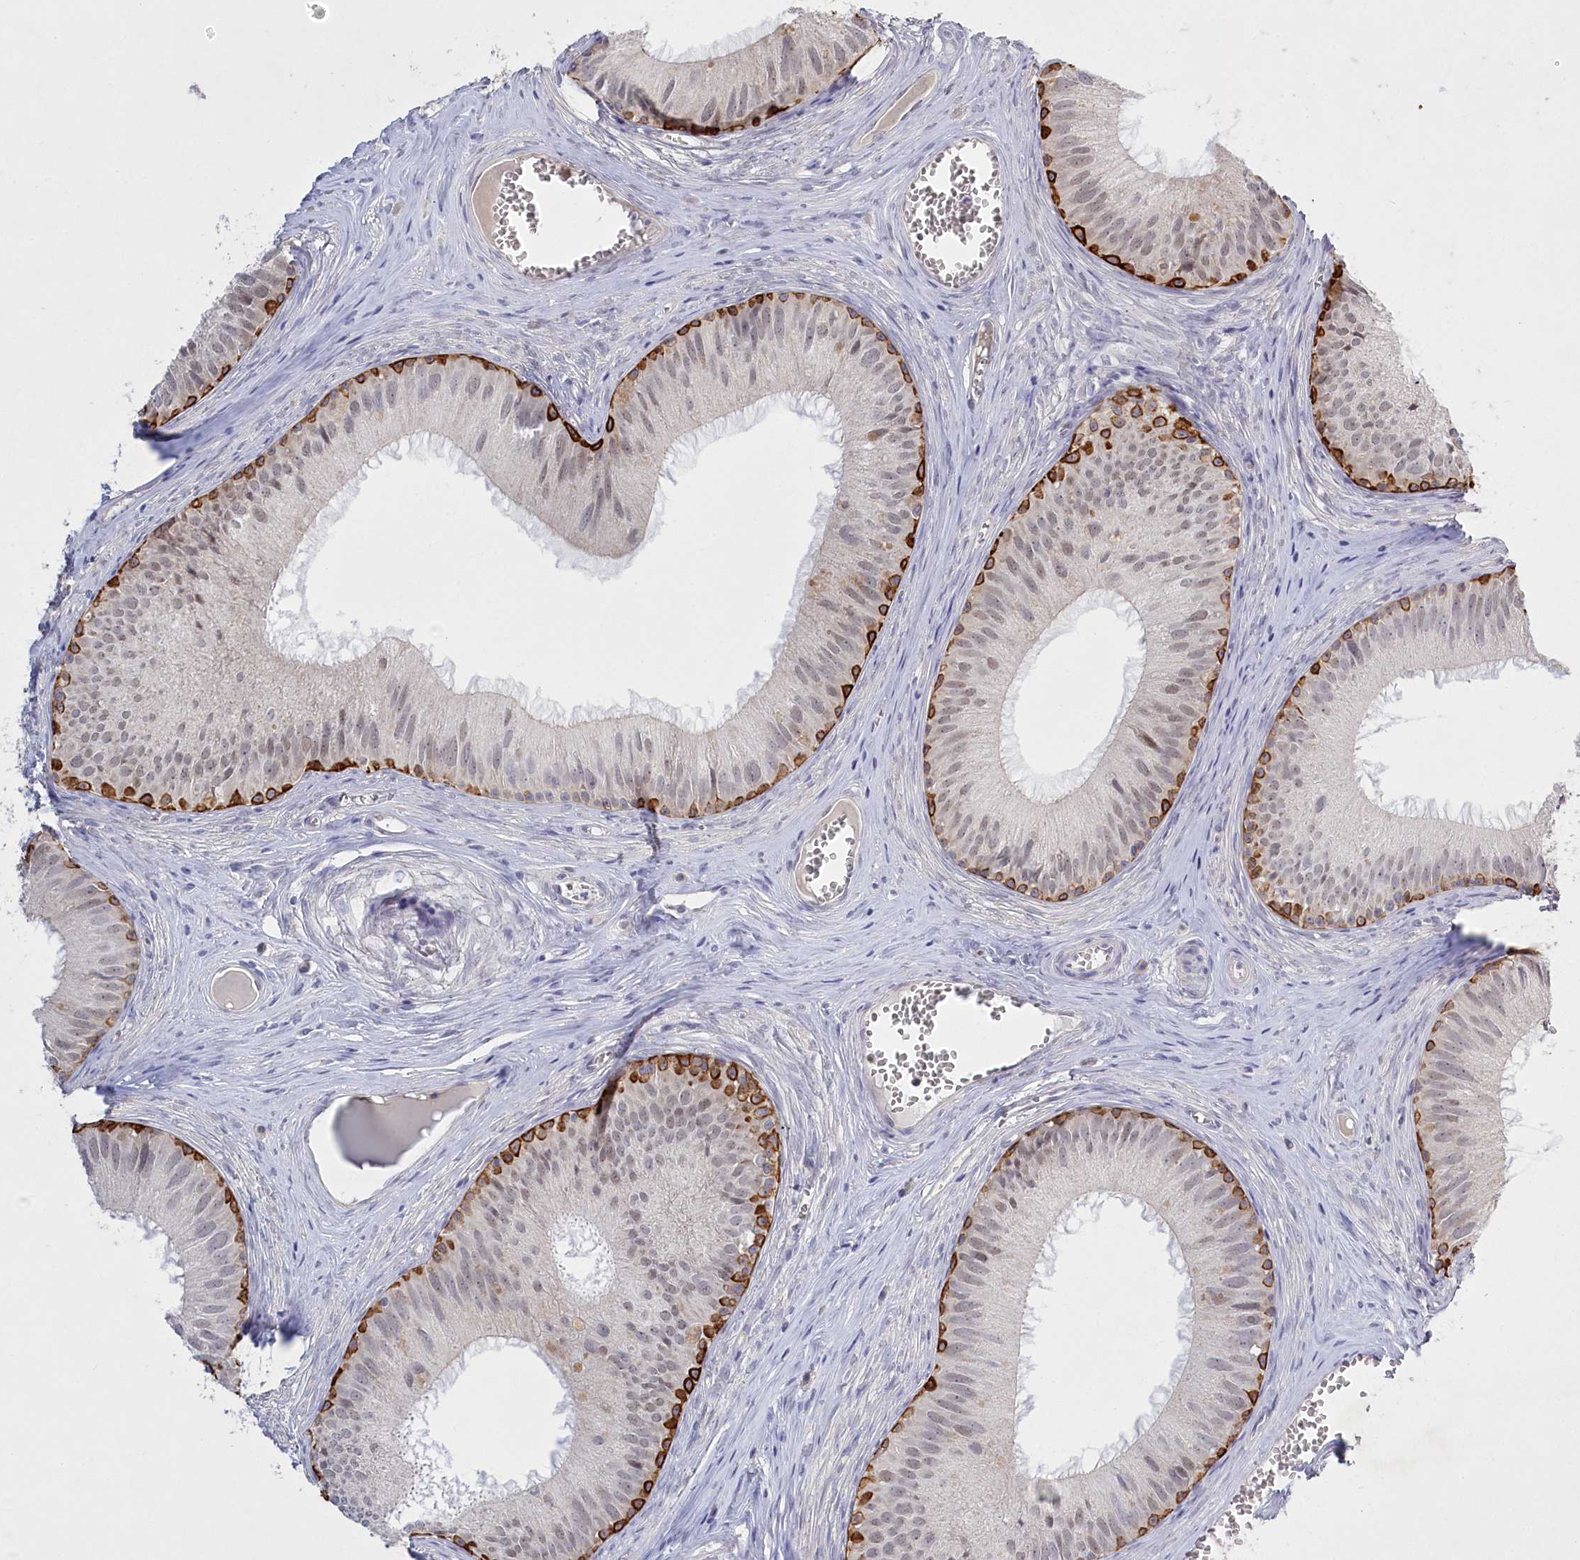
{"staining": {"intensity": "strong", "quantity": "<25%", "location": "cytoplasmic/membranous"}, "tissue": "epididymis", "cell_type": "Glandular cells", "image_type": "normal", "snomed": [{"axis": "morphology", "description": "Normal tissue, NOS"}, {"axis": "topography", "description": "Epididymis"}], "caption": "Immunohistochemistry image of benign human epididymis stained for a protein (brown), which shows medium levels of strong cytoplasmic/membranous staining in about <25% of glandular cells.", "gene": "ABITRAM", "patient": {"sex": "male", "age": 36}}